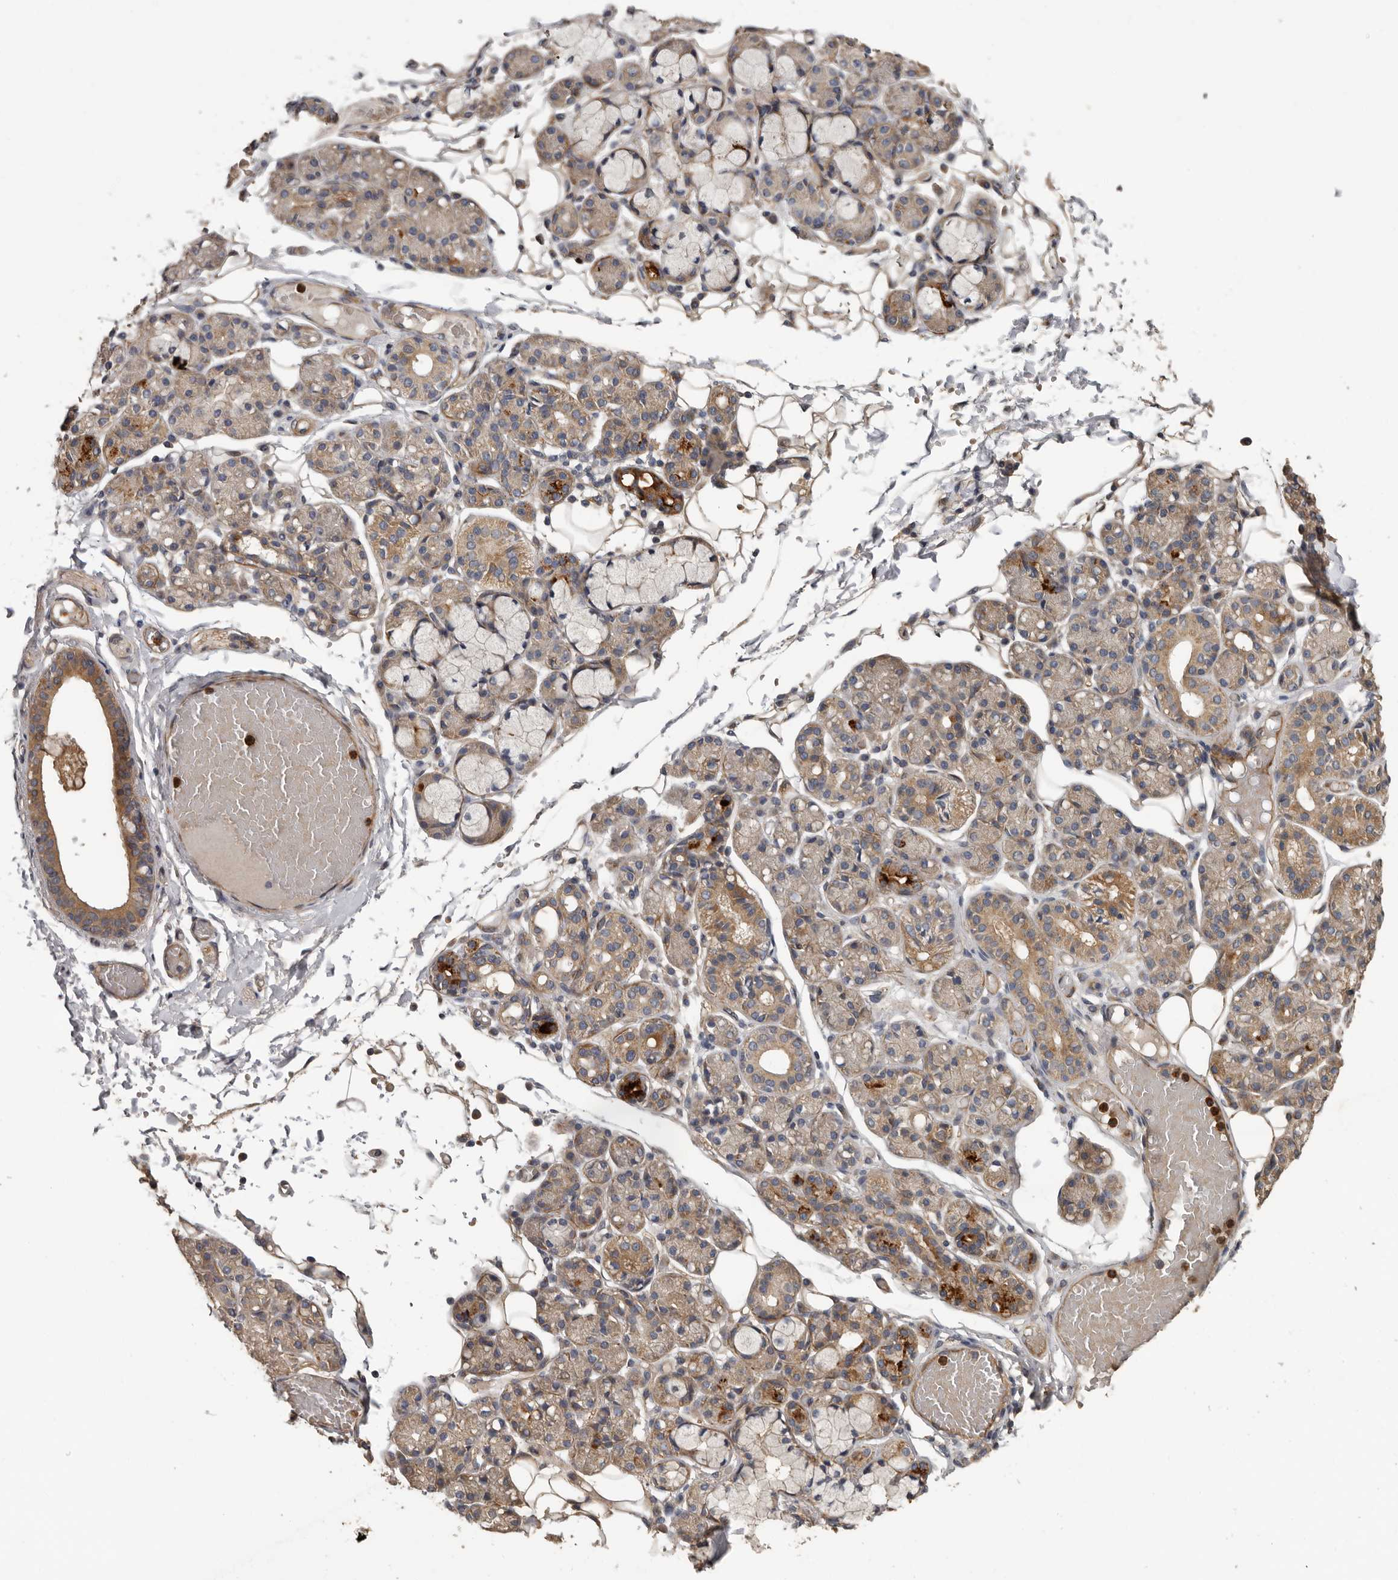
{"staining": {"intensity": "moderate", "quantity": "25%-75%", "location": "cytoplasmic/membranous"}, "tissue": "salivary gland", "cell_type": "Glandular cells", "image_type": "normal", "snomed": [{"axis": "morphology", "description": "Normal tissue, NOS"}, {"axis": "topography", "description": "Salivary gland"}], "caption": "The image reveals immunohistochemical staining of benign salivary gland. There is moderate cytoplasmic/membranous positivity is seen in about 25%-75% of glandular cells.", "gene": "ARHGEF5", "patient": {"sex": "male", "age": 63}}